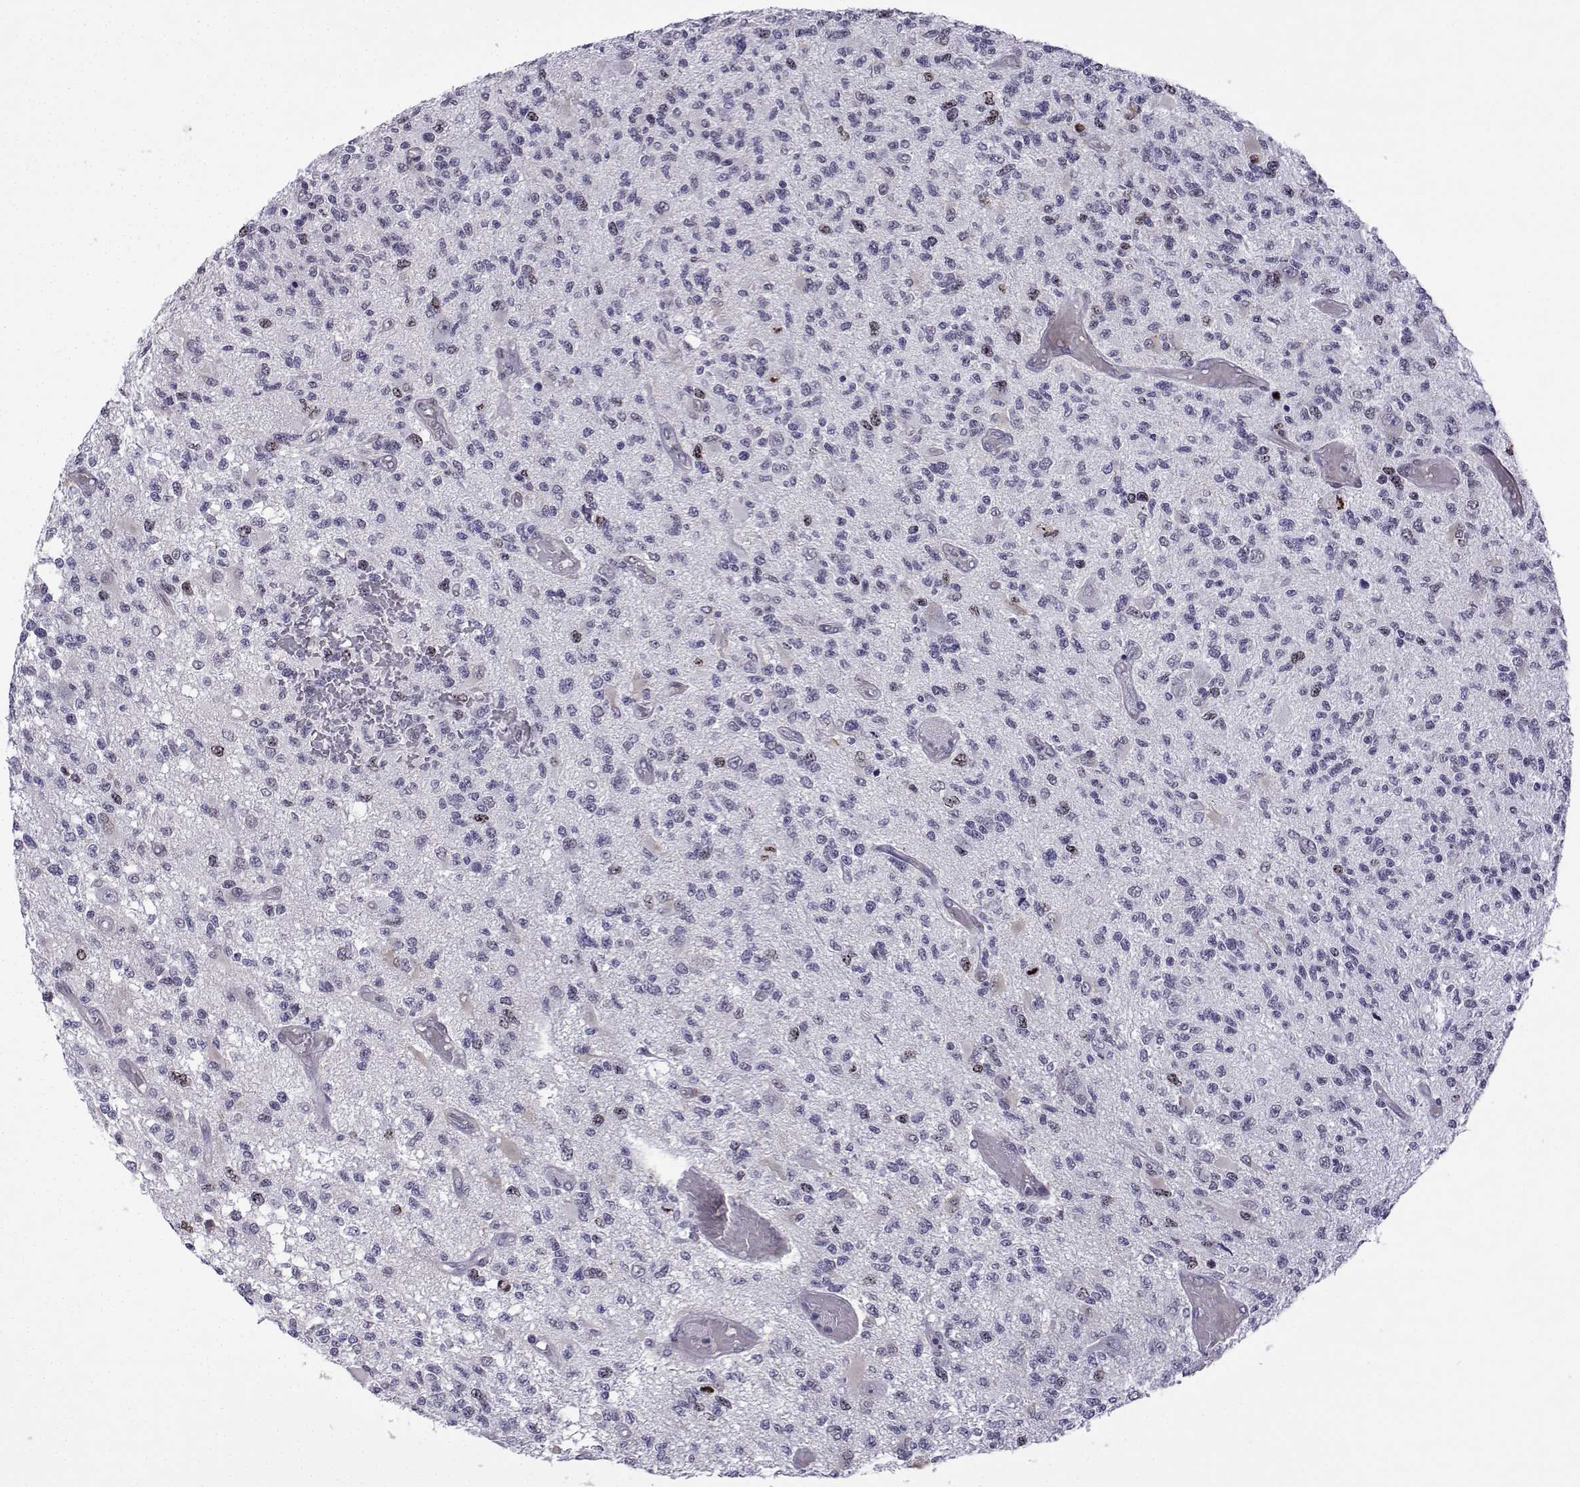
{"staining": {"intensity": "moderate", "quantity": "<25%", "location": "cytoplasmic/membranous,nuclear"}, "tissue": "glioma", "cell_type": "Tumor cells", "image_type": "cancer", "snomed": [{"axis": "morphology", "description": "Glioma, malignant, High grade"}, {"axis": "topography", "description": "Brain"}], "caption": "A low amount of moderate cytoplasmic/membranous and nuclear staining is identified in approximately <25% of tumor cells in malignant high-grade glioma tissue.", "gene": "INCENP", "patient": {"sex": "female", "age": 63}}